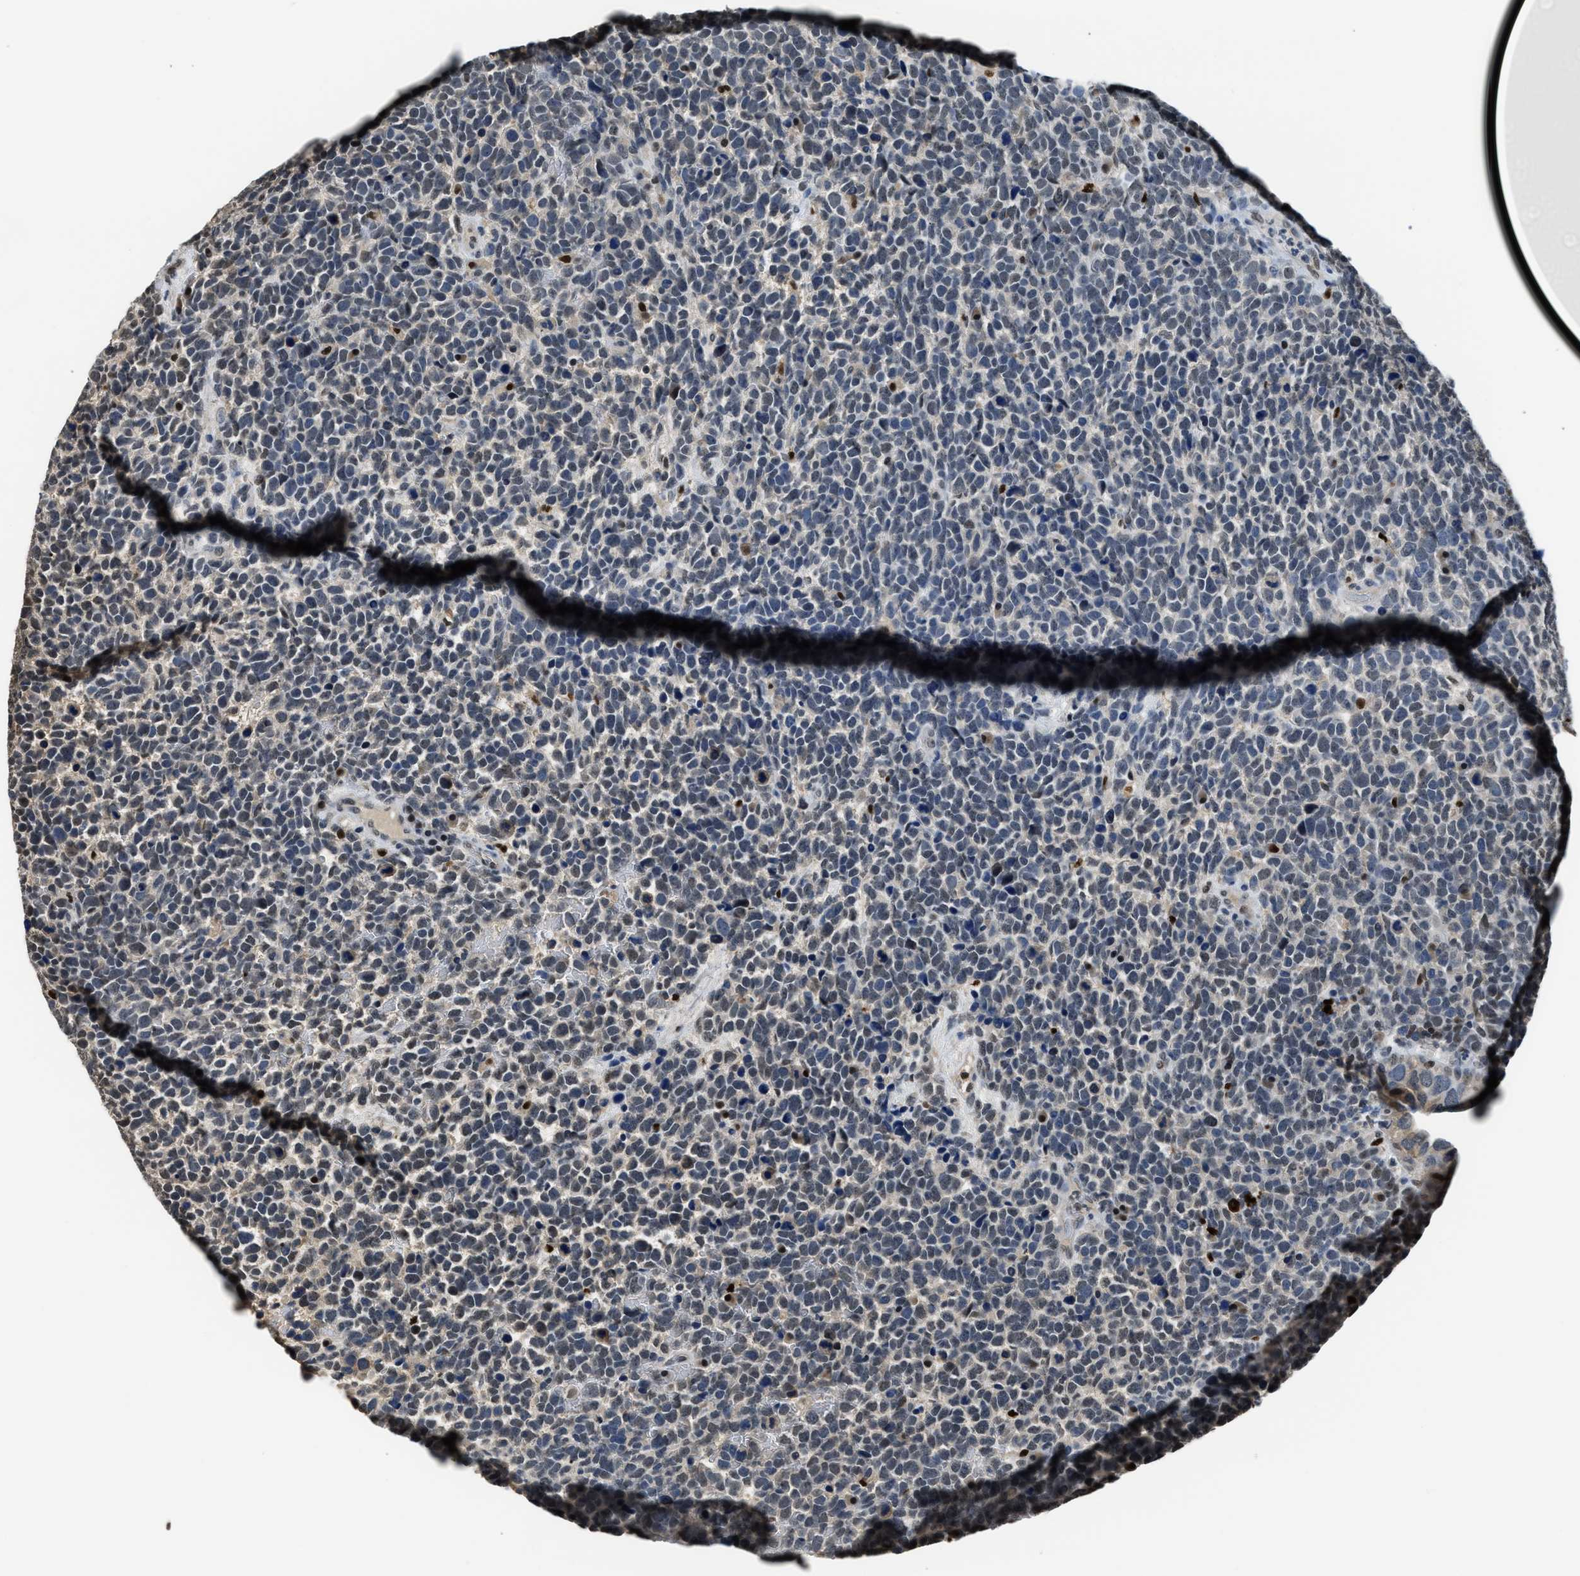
{"staining": {"intensity": "negative", "quantity": "none", "location": "none"}, "tissue": "urothelial cancer", "cell_type": "Tumor cells", "image_type": "cancer", "snomed": [{"axis": "morphology", "description": "Urothelial carcinoma, High grade"}, {"axis": "topography", "description": "Urinary bladder"}], "caption": "DAB immunohistochemical staining of human urothelial cancer demonstrates no significant positivity in tumor cells. The staining is performed using DAB (3,3'-diaminobenzidine) brown chromogen with nuclei counter-stained in using hematoxylin.", "gene": "ALX1", "patient": {"sex": "female", "age": 82}}